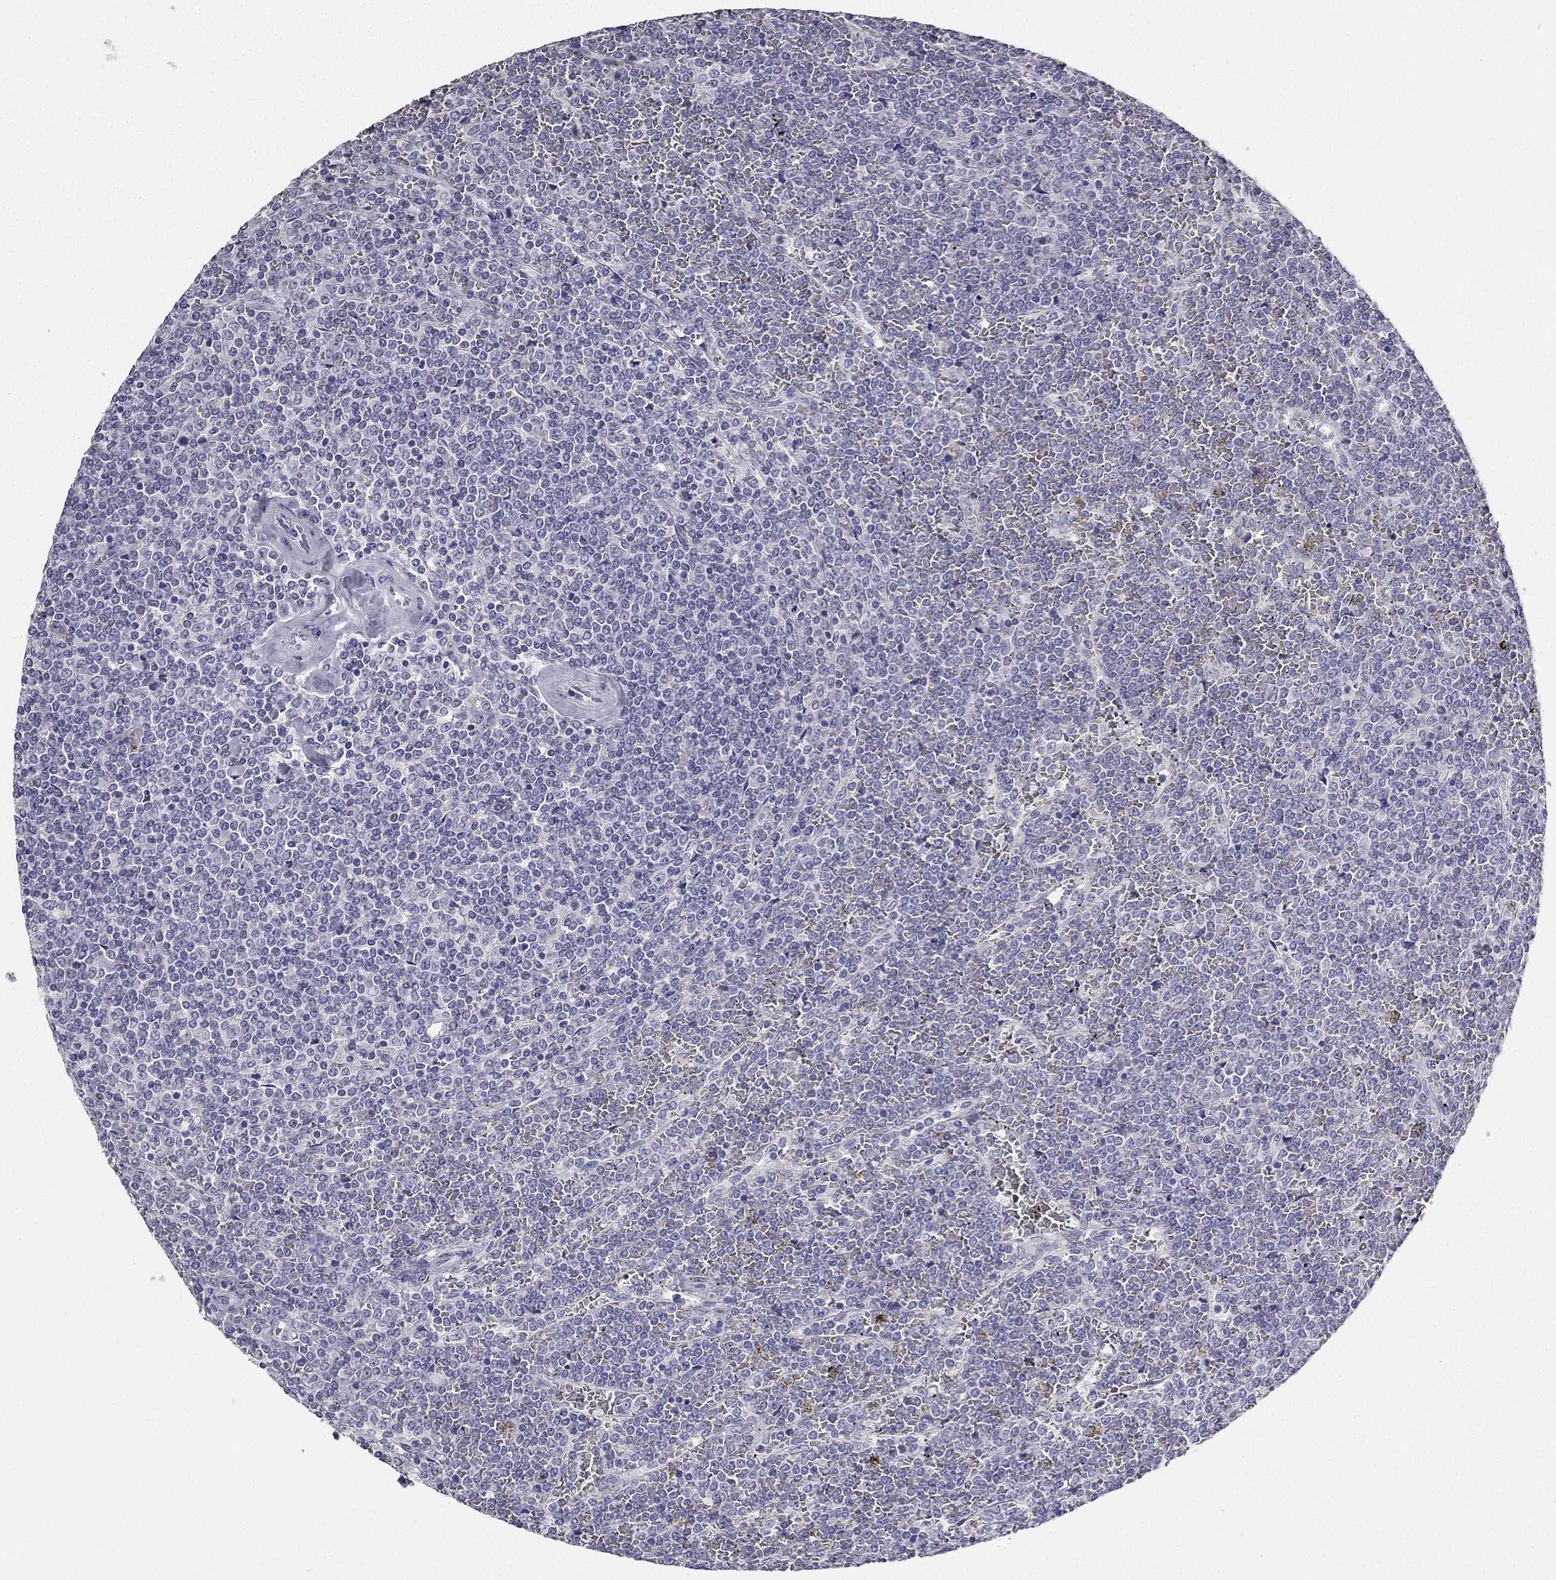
{"staining": {"intensity": "negative", "quantity": "none", "location": "none"}, "tissue": "lymphoma", "cell_type": "Tumor cells", "image_type": "cancer", "snomed": [{"axis": "morphology", "description": "Malignant lymphoma, non-Hodgkin's type, Low grade"}, {"axis": "topography", "description": "Spleen"}], "caption": "Low-grade malignant lymphoma, non-Hodgkin's type stained for a protein using immunohistochemistry reveals no expression tumor cells.", "gene": "CALB2", "patient": {"sex": "female", "age": 19}}